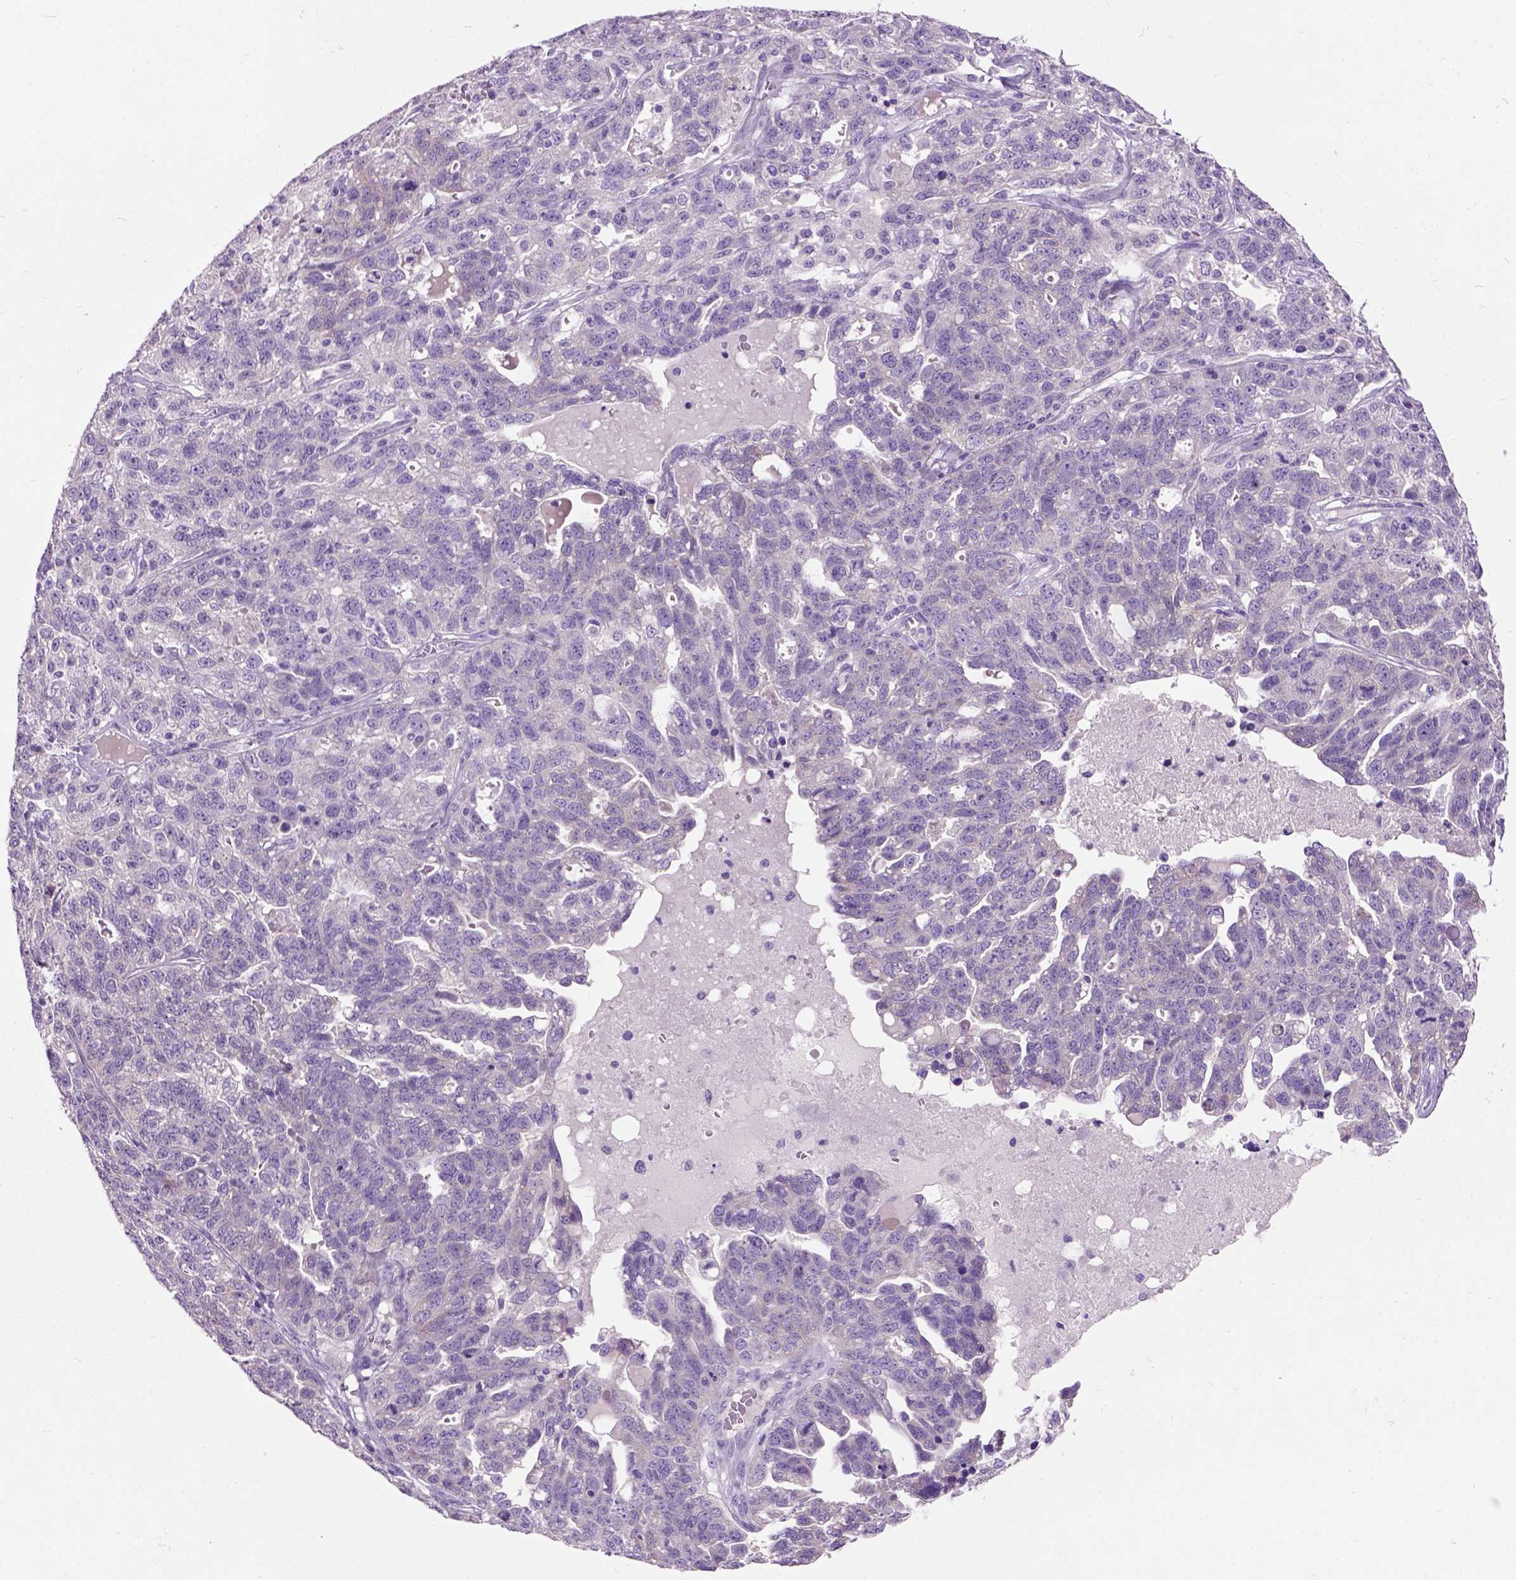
{"staining": {"intensity": "negative", "quantity": "none", "location": "none"}, "tissue": "ovarian cancer", "cell_type": "Tumor cells", "image_type": "cancer", "snomed": [{"axis": "morphology", "description": "Cystadenocarcinoma, serous, NOS"}, {"axis": "topography", "description": "Ovary"}], "caption": "There is no significant expression in tumor cells of ovarian cancer (serous cystadenocarcinoma).", "gene": "MAPT", "patient": {"sex": "female", "age": 71}}